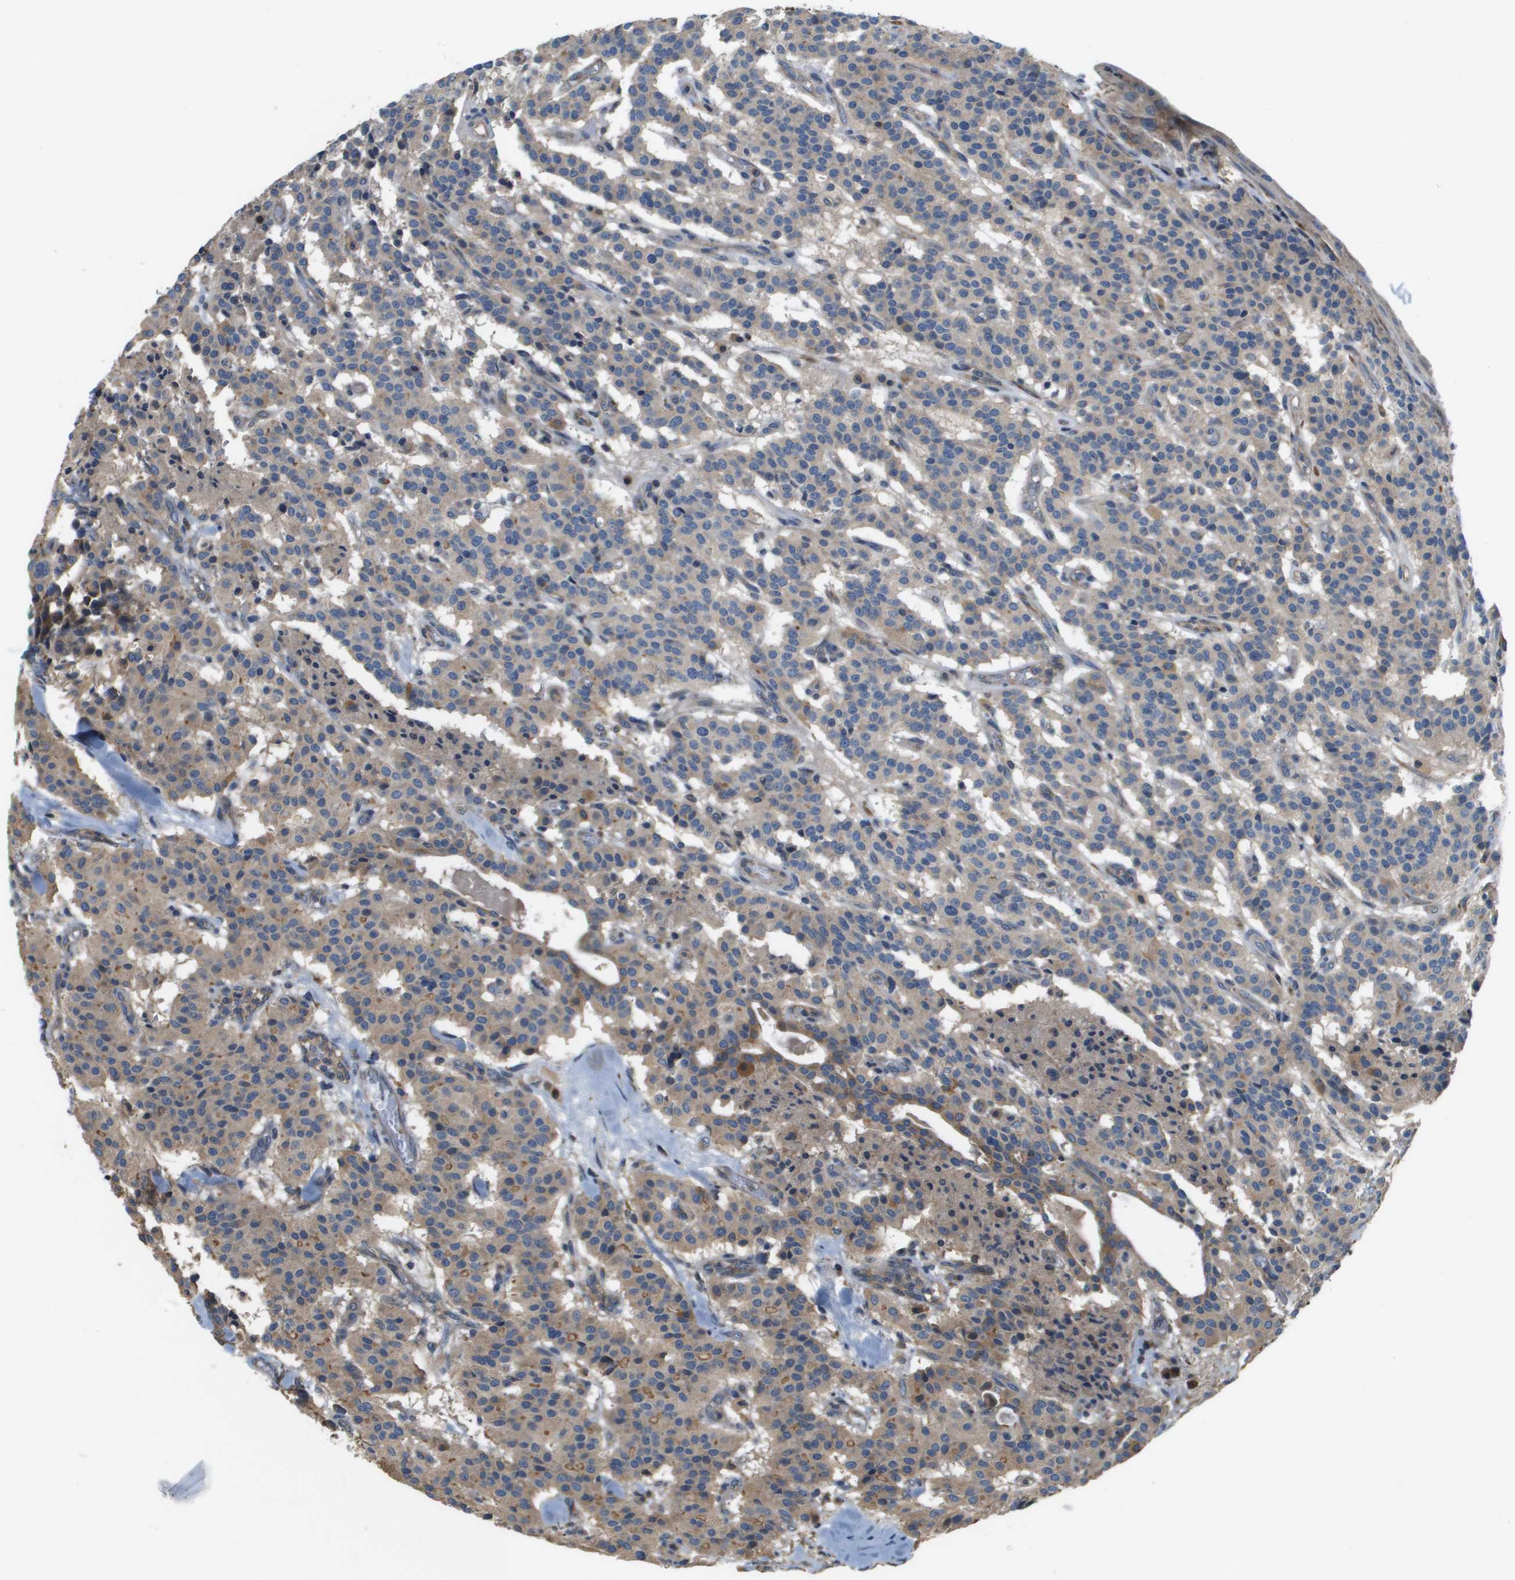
{"staining": {"intensity": "weak", "quantity": "25%-75%", "location": "cytoplasmic/membranous"}, "tissue": "carcinoid", "cell_type": "Tumor cells", "image_type": "cancer", "snomed": [{"axis": "morphology", "description": "Carcinoid, malignant, NOS"}, {"axis": "topography", "description": "Lung"}], "caption": "Brown immunohistochemical staining in human malignant carcinoid displays weak cytoplasmic/membranous expression in about 25%-75% of tumor cells.", "gene": "SAMSN1", "patient": {"sex": "male", "age": 30}}